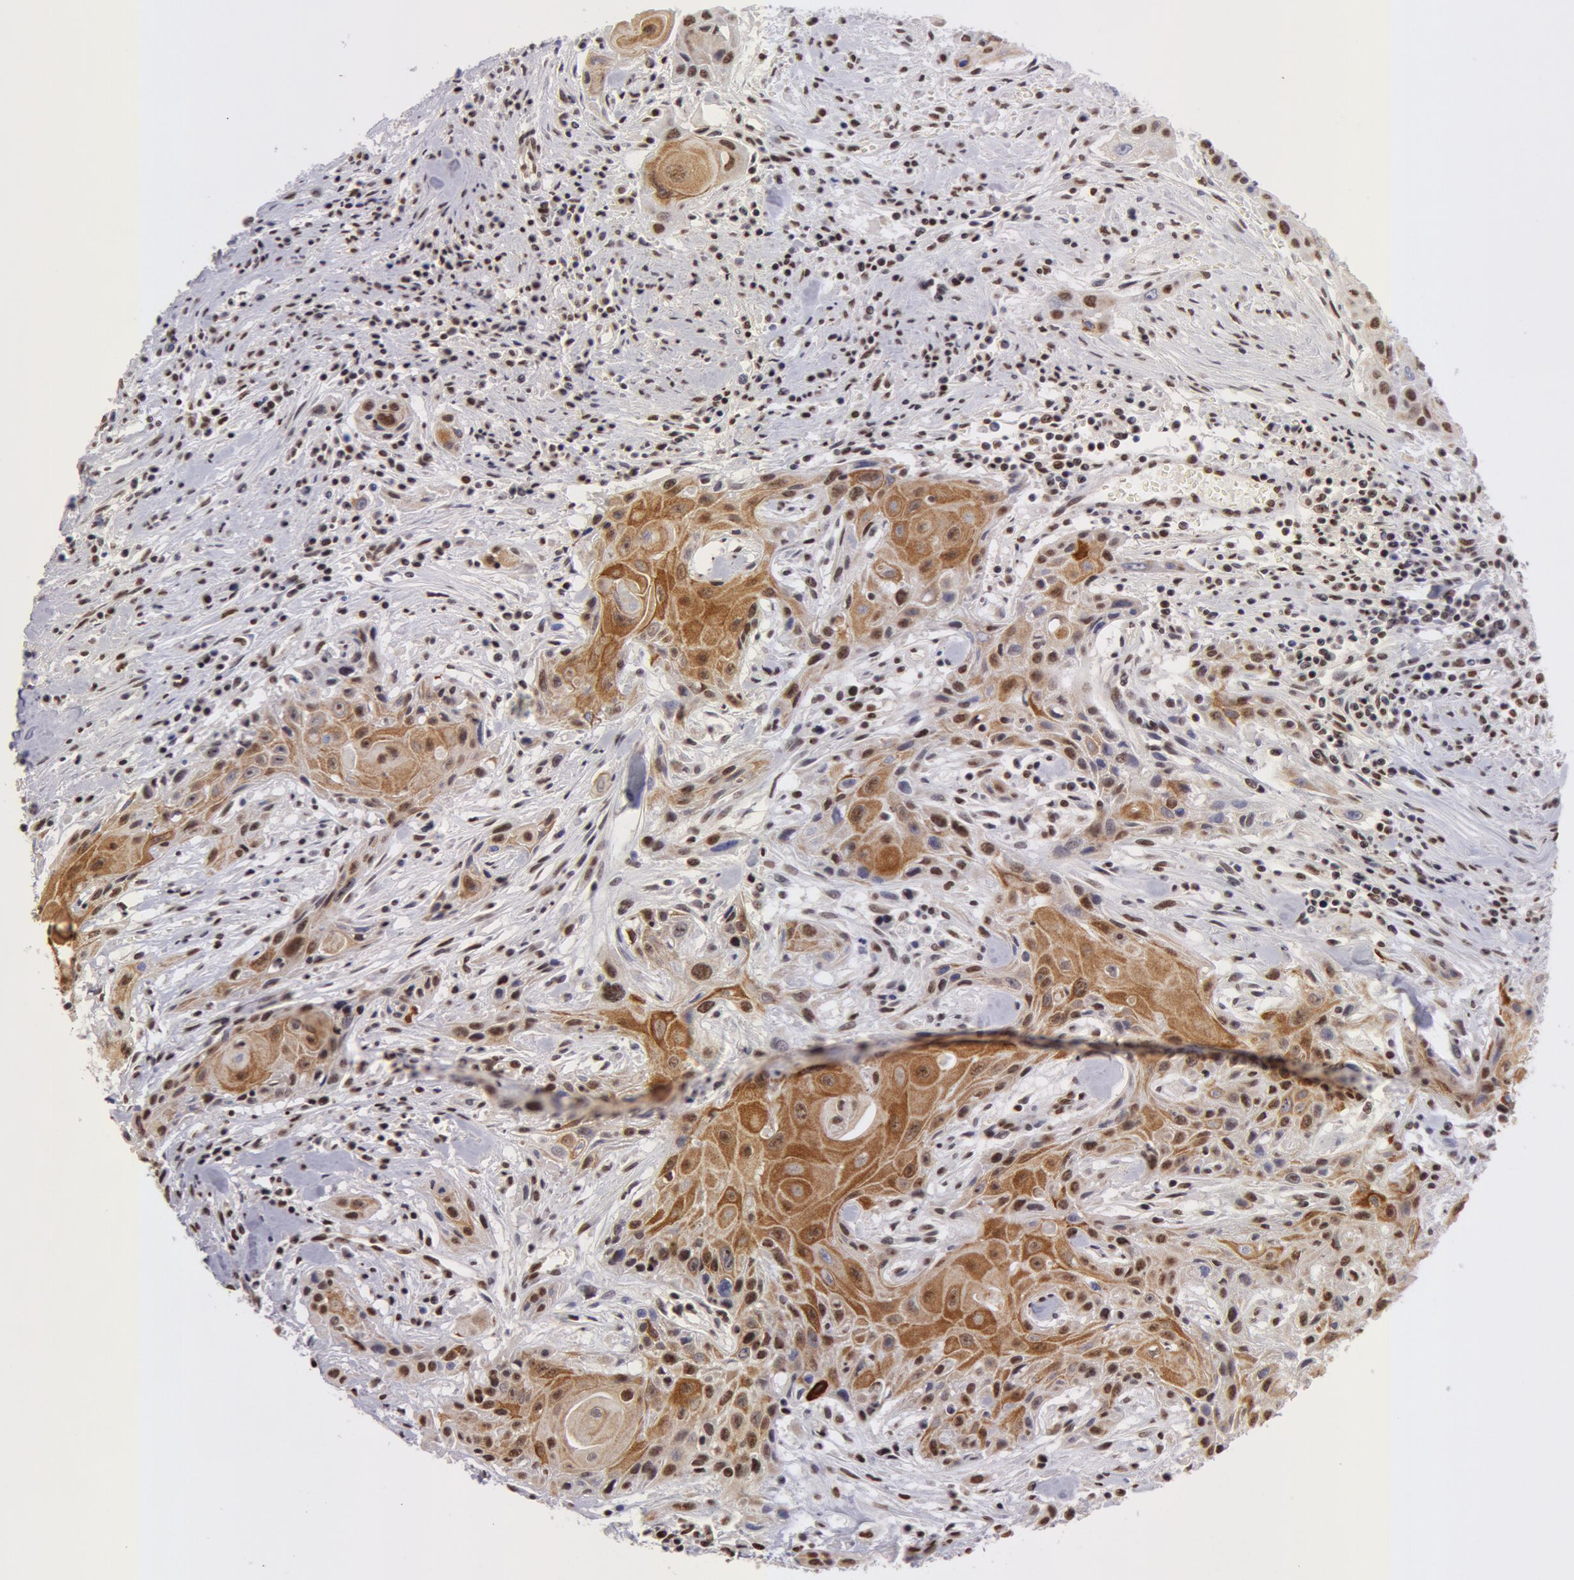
{"staining": {"intensity": "moderate", "quantity": "25%-75%", "location": "cytoplasmic/membranous"}, "tissue": "head and neck cancer", "cell_type": "Tumor cells", "image_type": "cancer", "snomed": [{"axis": "morphology", "description": "Squamous cell carcinoma, NOS"}, {"axis": "morphology", "description": "Squamous cell carcinoma, metastatic, NOS"}, {"axis": "topography", "description": "Lymph node"}, {"axis": "topography", "description": "Salivary gland"}, {"axis": "topography", "description": "Head-Neck"}], "caption": "Head and neck cancer (squamous cell carcinoma) stained with a protein marker reveals moderate staining in tumor cells.", "gene": "VRTN", "patient": {"sex": "female", "age": 74}}